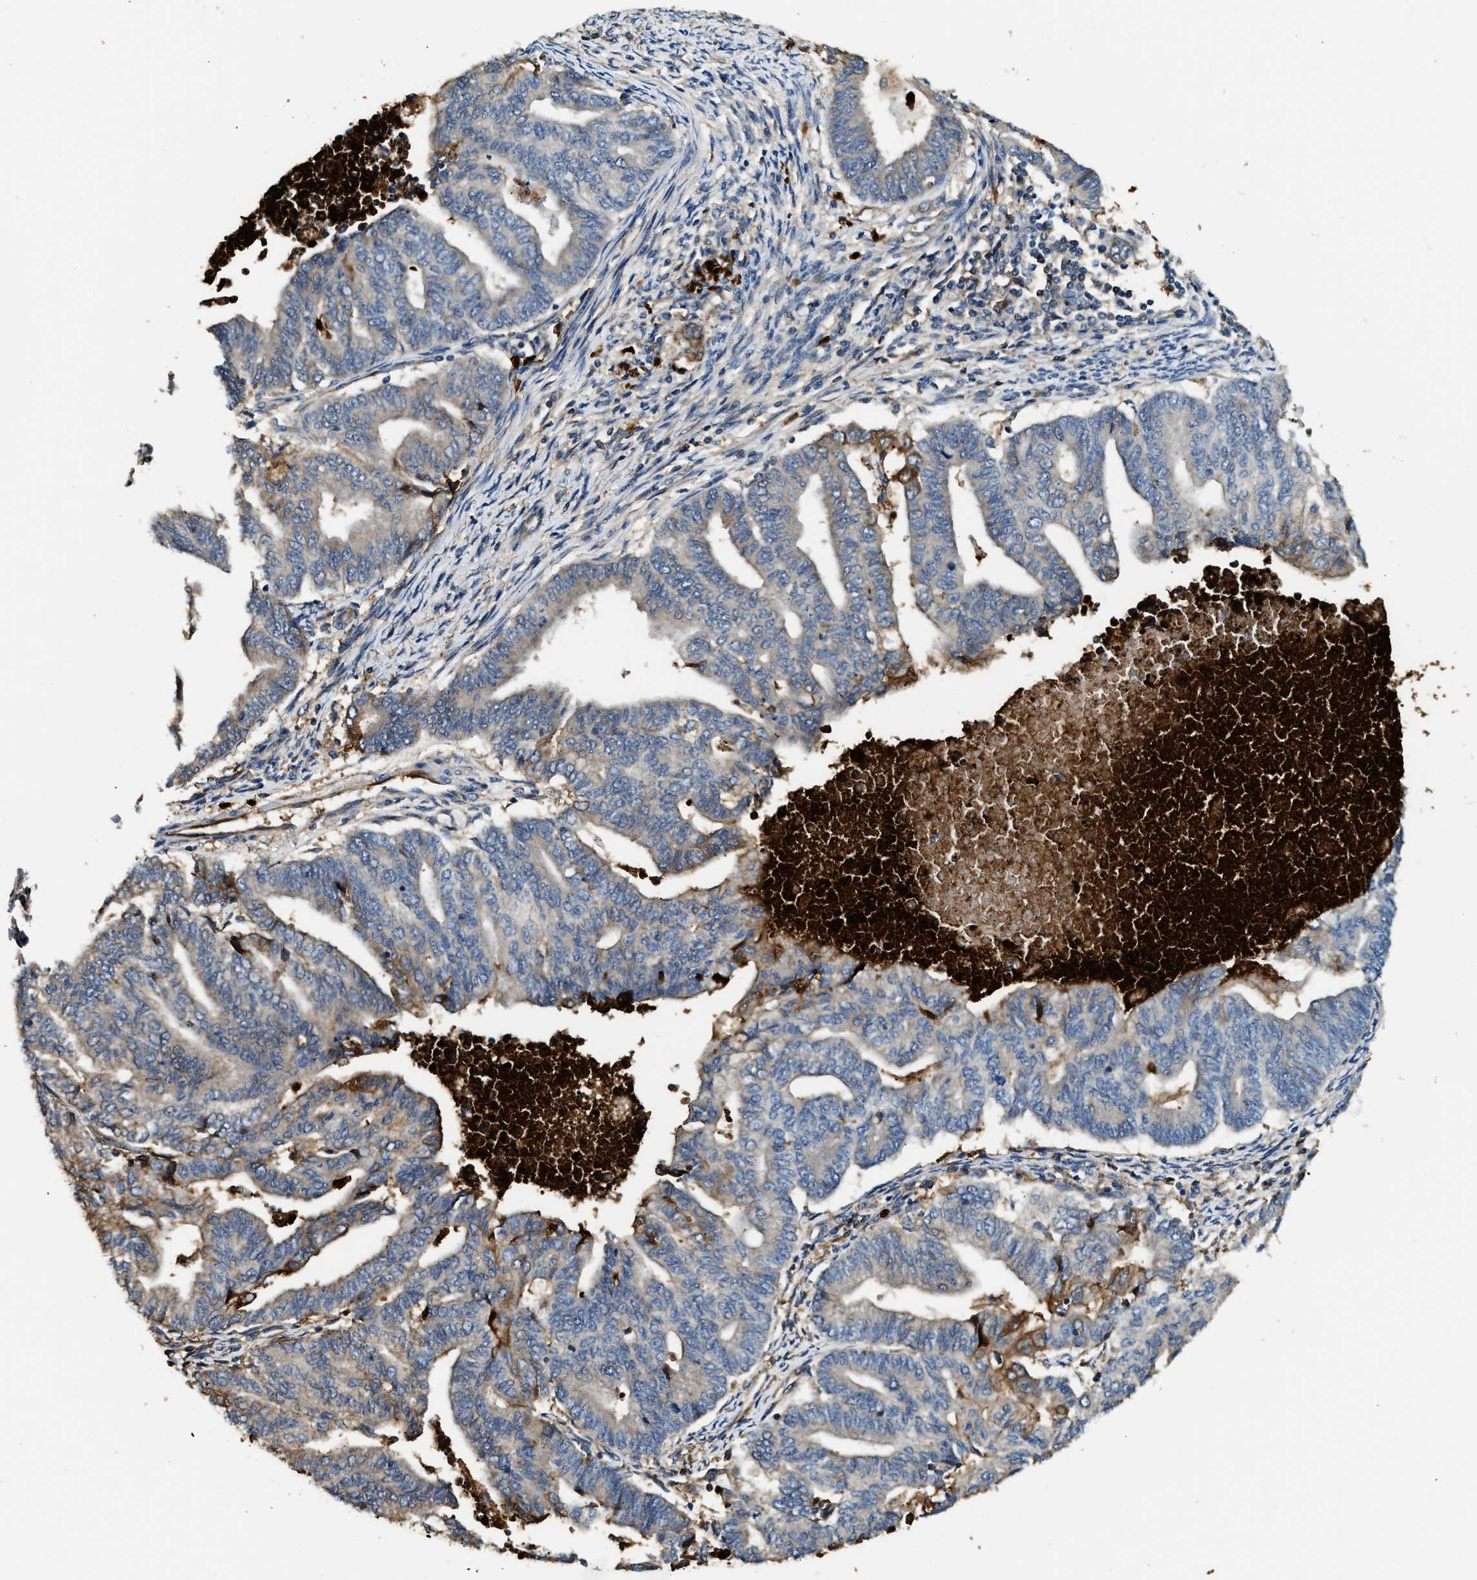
{"staining": {"intensity": "weak", "quantity": "<25%", "location": "cytoplasmic/membranous"}, "tissue": "endometrial cancer", "cell_type": "Tumor cells", "image_type": "cancer", "snomed": [{"axis": "morphology", "description": "Adenocarcinoma, NOS"}, {"axis": "topography", "description": "Endometrium"}], "caption": "Endometrial cancer was stained to show a protein in brown. There is no significant expression in tumor cells.", "gene": "ANXA3", "patient": {"sex": "female", "age": 79}}